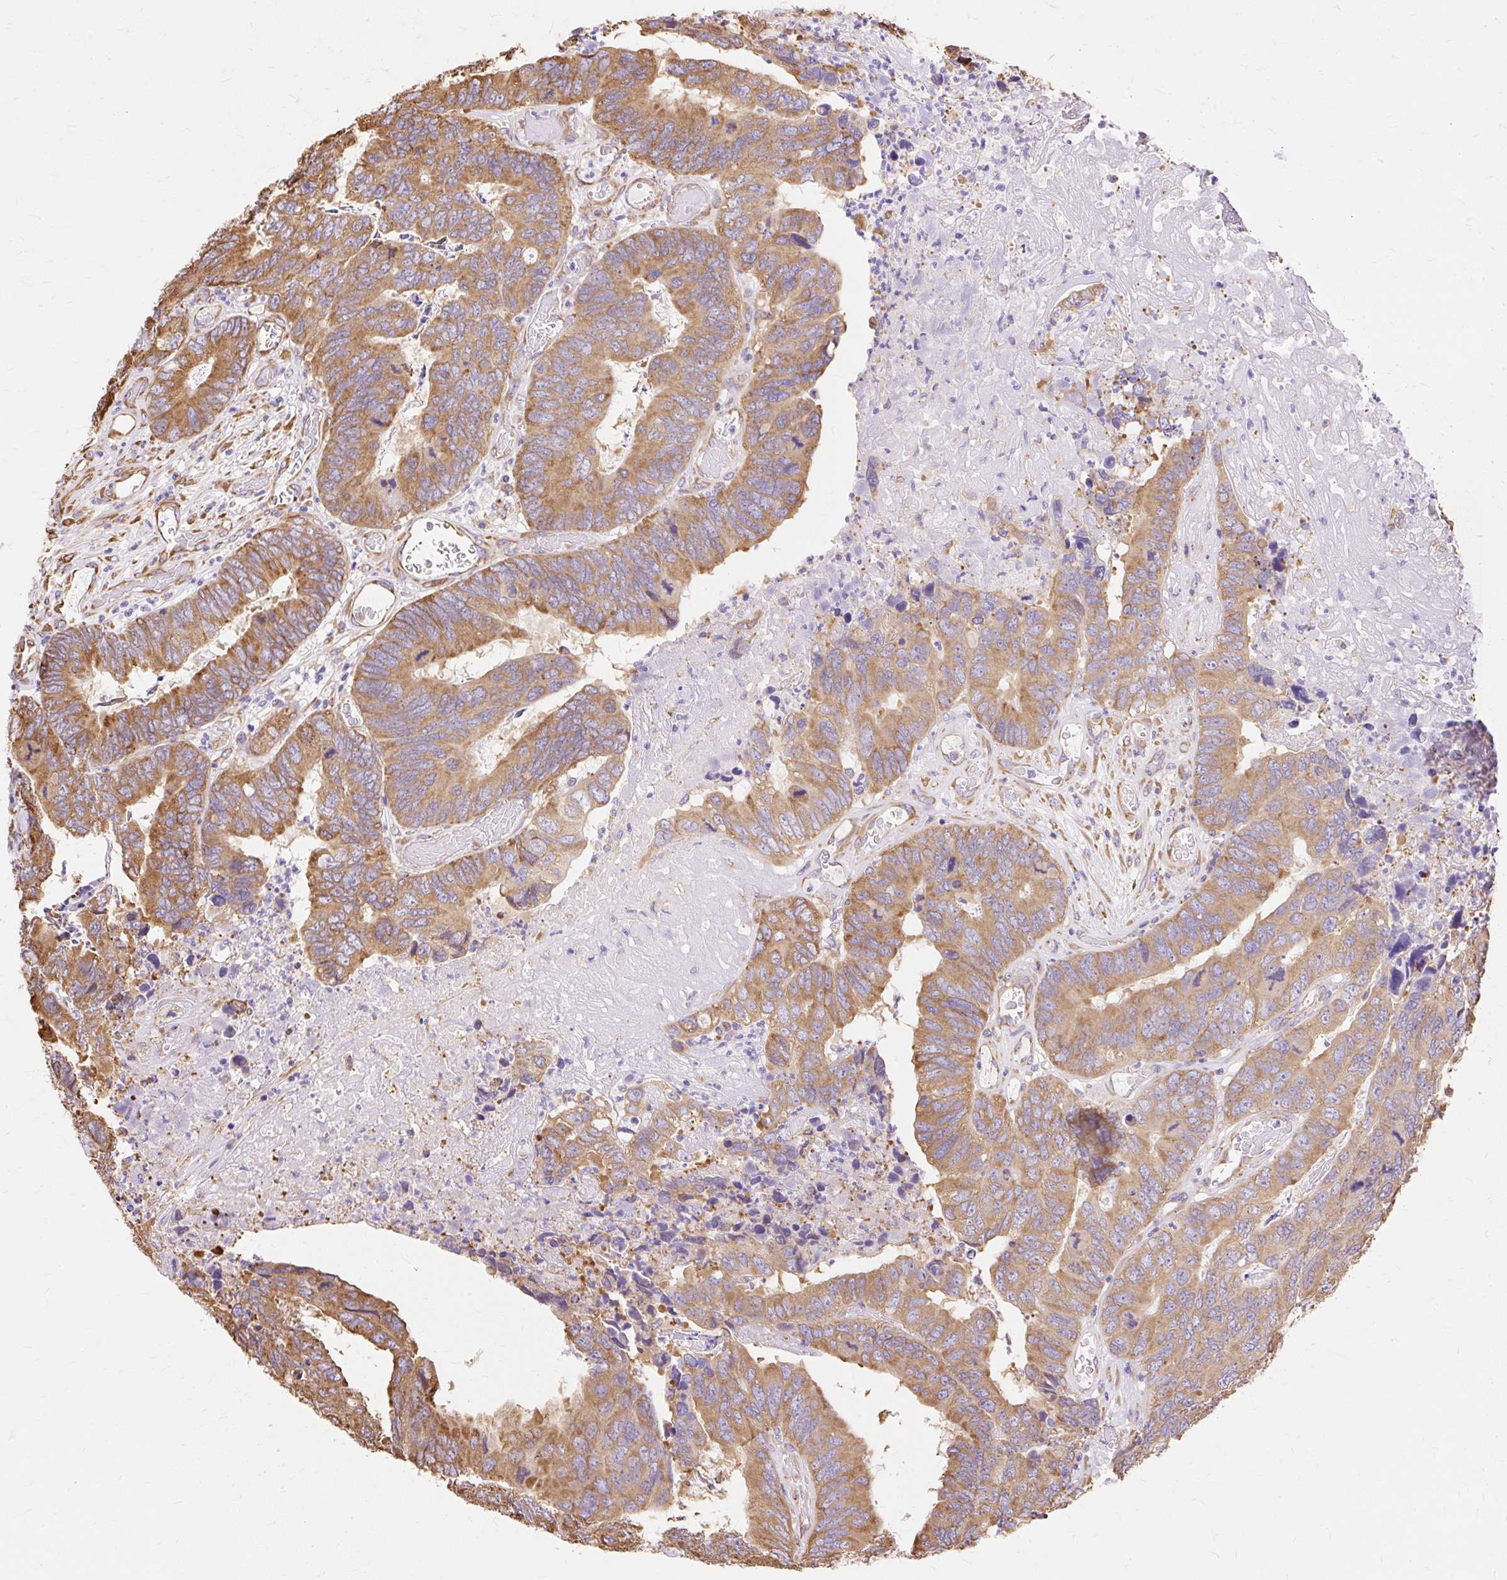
{"staining": {"intensity": "moderate", "quantity": ">75%", "location": "cytoplasmic/membranous"}, "tissue": "colorectal cancer", "cell_type": "Tumor cells", "image_type": "cancer", "snomed": [{"axis": "morphology", "description": "Adenocarcinoma, NOS"}, {"axis": "topography", "description": "Colon"}], "caption": "IHC histopathology image of human colorectal adenocarcinoma stained for a protein (brown), which displays medium levels of moderate cytoplasmic/membranous expression in approximately >75% of tumor cells.", "gene": "RPS17", "patient": {"sex": "female", "age": 67}}